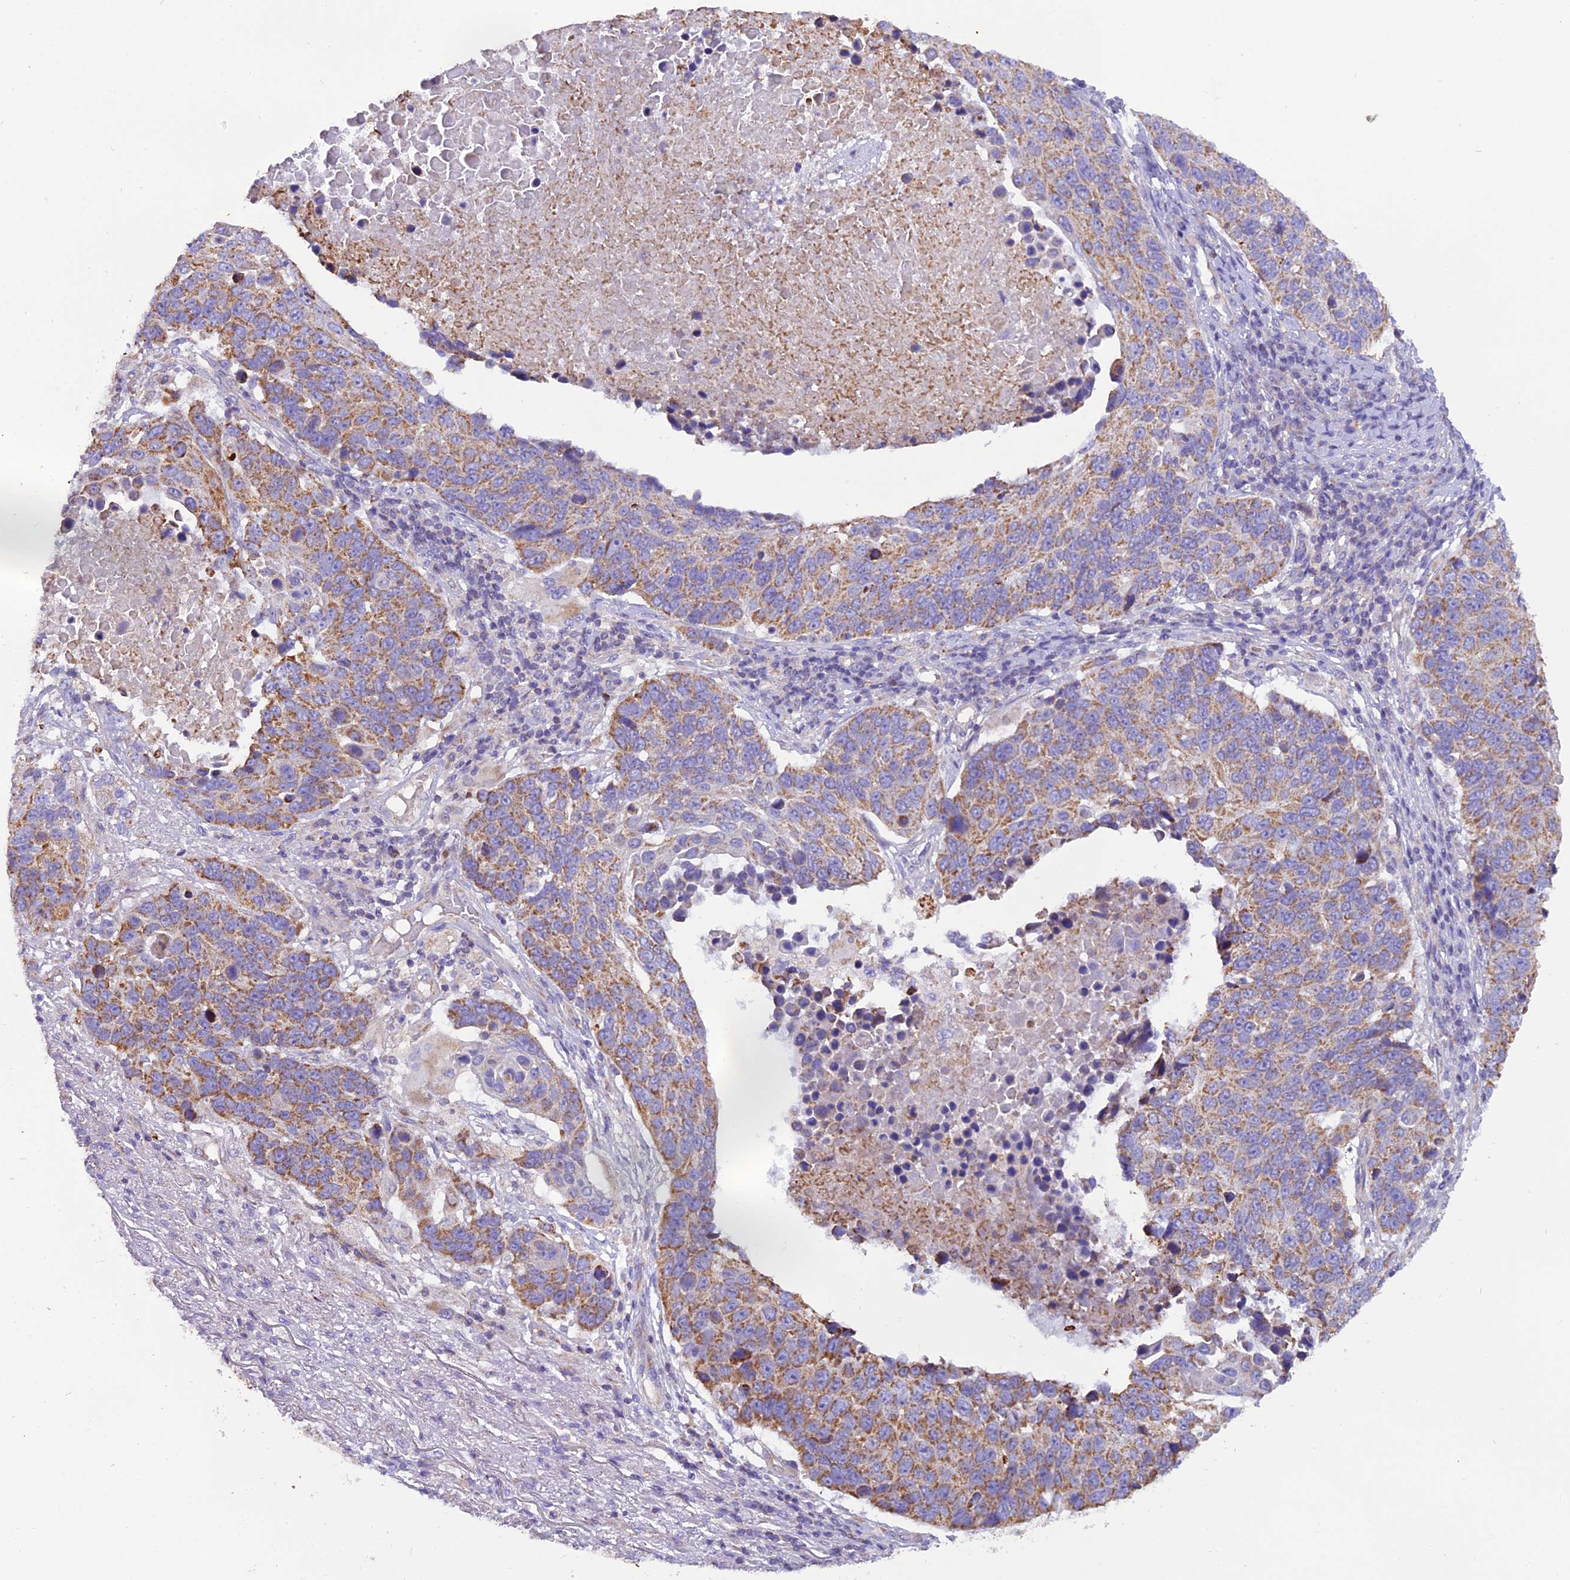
{"staining": {"intensity": "moderate", "quantity": ">75%", "location": "cytoplasmic/membranous"}, "tissue": "lung cancer", "cell_type": "Tumor cells", "image_type": "cancer", "snomed": [{"axis": "morphology", "description": "Normal tissue, NOS"}, {"axis": "morphology", "description": "Squamous cell carcinoma, NOS"}, {"axis": "topography", "description": "Lymph node"}, {"axis": "topography", "description": "Lung"}], "caption": "Immunohistochemical staining of squamous cell carcinoma (lung) shows medium levels of moderate cytoplasmic/membranous protein expression in about >75% of tumor cells. (Stains: DAB in brown, nuclei in blue, Microscopy: brightfield microscopy at high magnification).", "gene": "GPD1", "patient": {"sex": "male", "age": 66}}